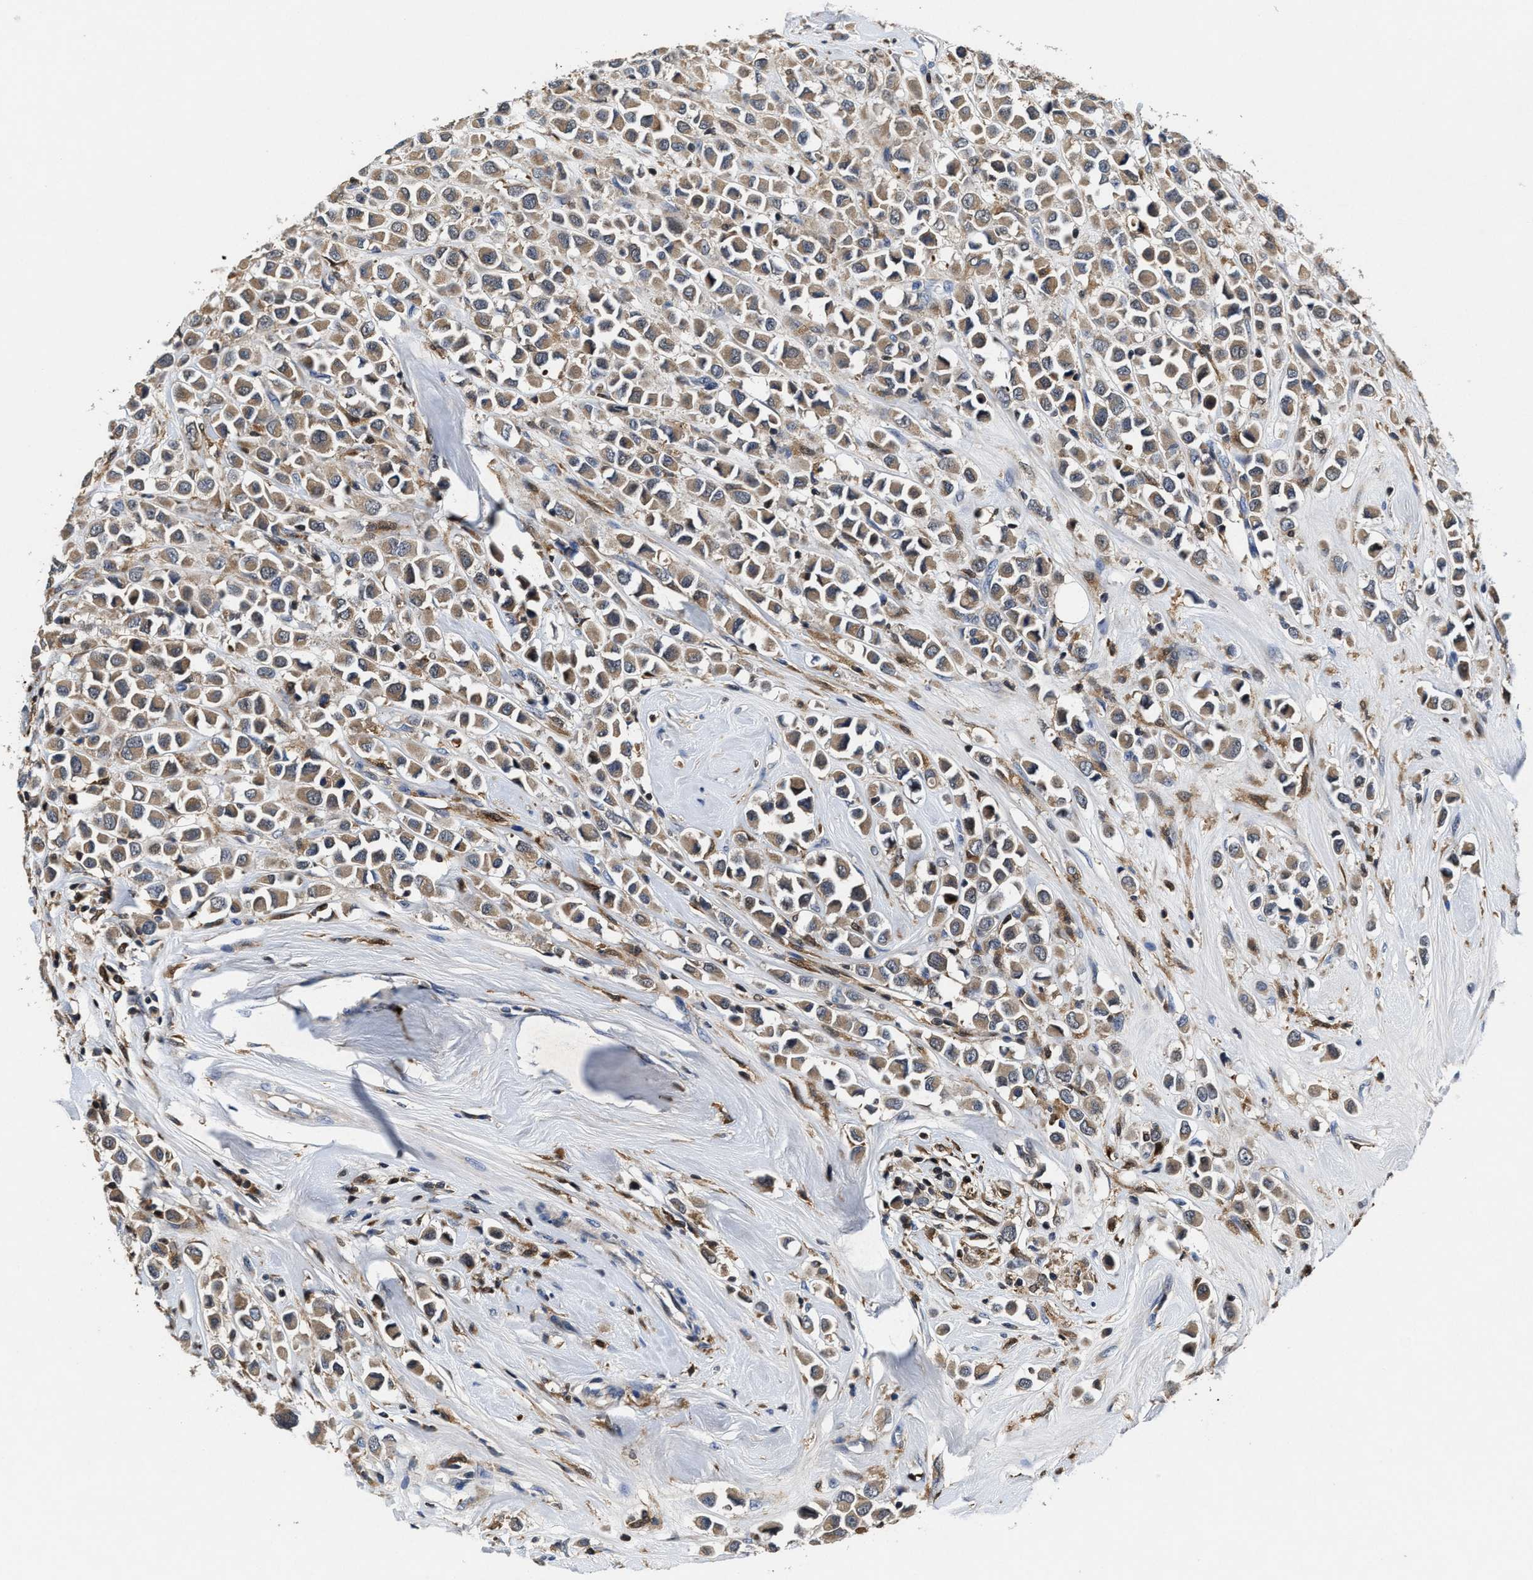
{"staining": {"intensity": "moderate", "quantity": ">75%", "location": "cytoplasmic/membranous"}, "tissue": "breast cancer", "cell_type": "Tumor cells", "image_type": "cancer", "snomed": [{"axis": "morphology", "description": "Duct carcinoma"}, {"axis": "topography", "description": "Breast"}], "caption": "Human breast cancer (intraductal carcinoma) stained for a protein (brown) shows moderate cytoplasmic/membranous positive staining in about >75% of tumor cells.", "gene": "RGS10", "patient": {"sex": "female", "age": 61}}